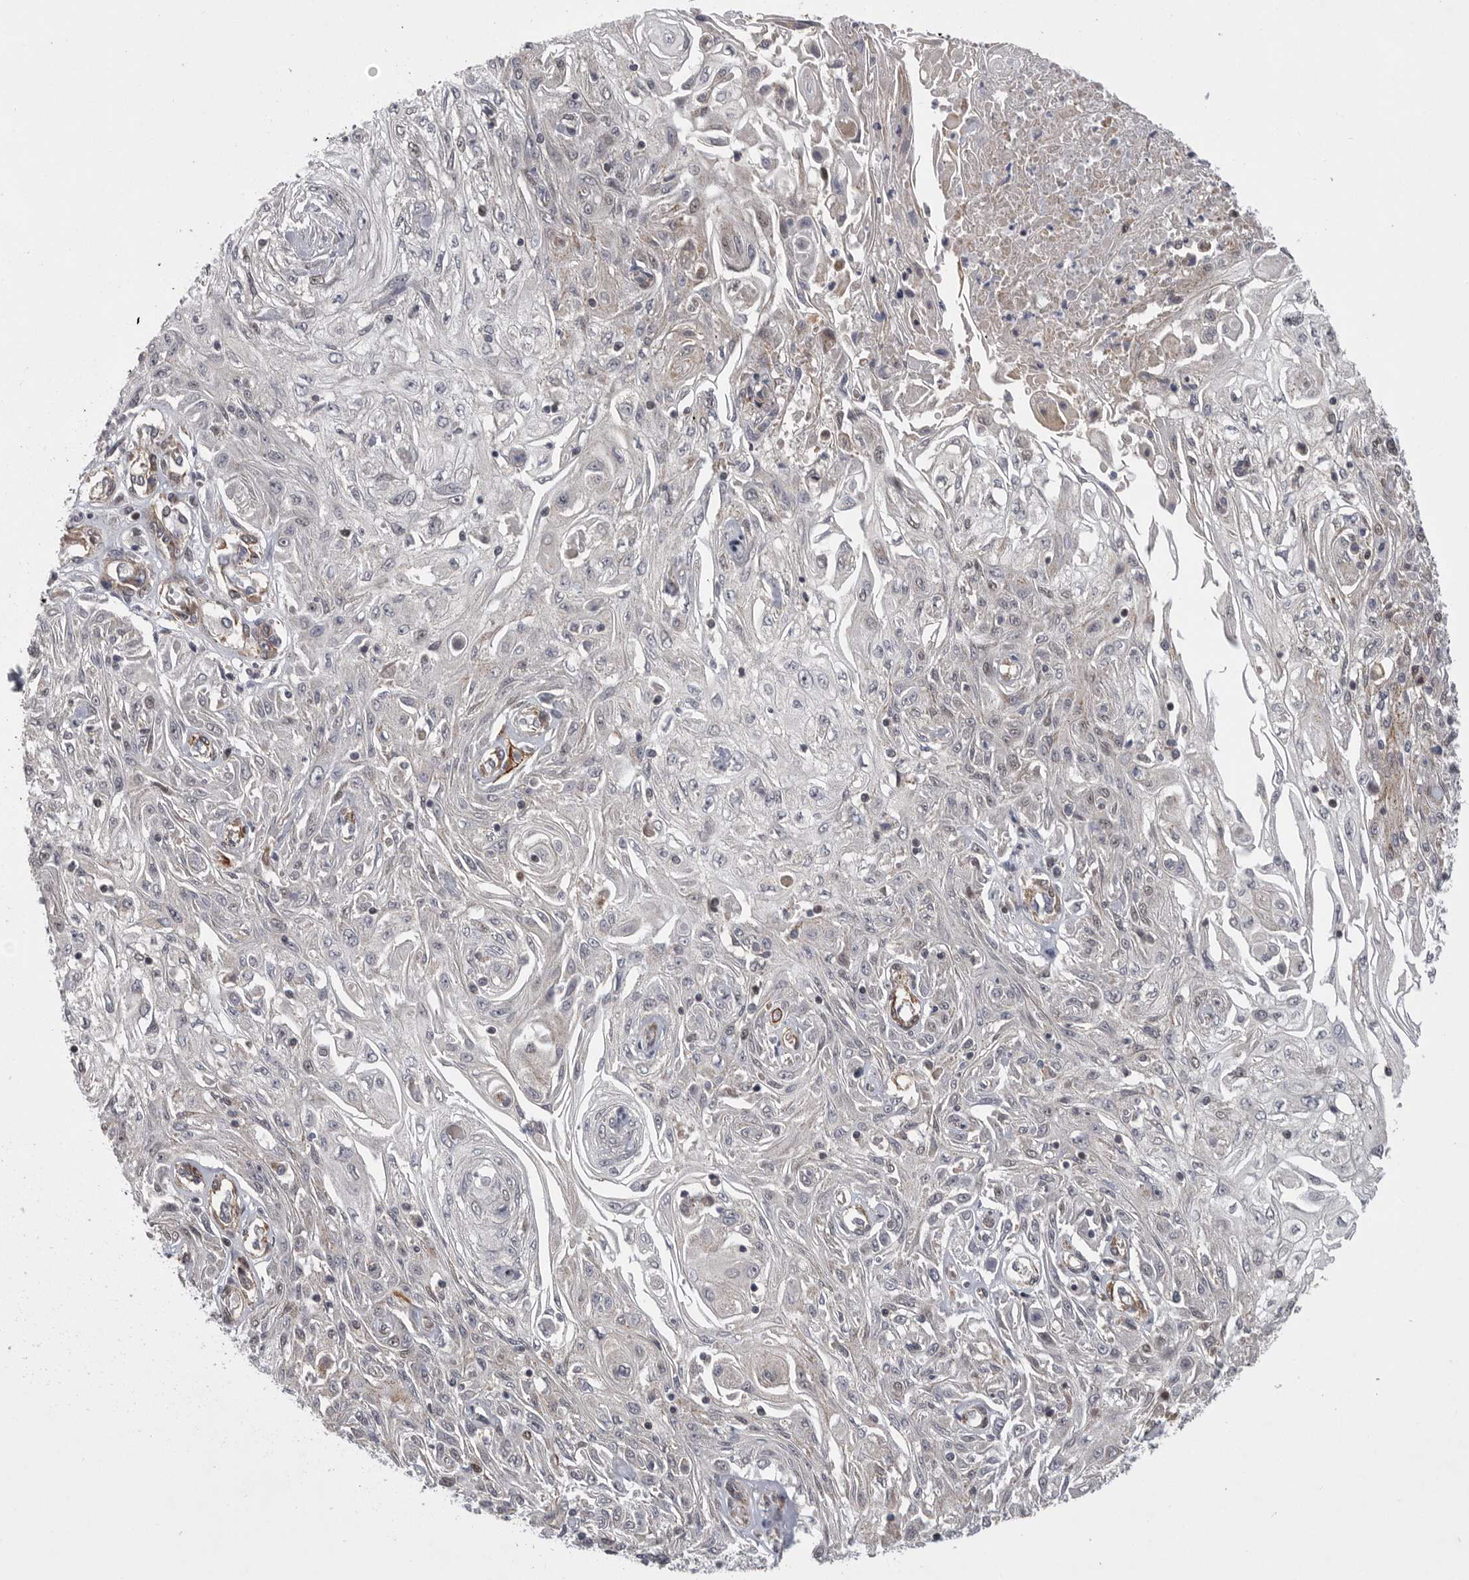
{"staining": {"intensity": "negative", "quantity": "none", "location": "none"}, "tissue": "skin cancer", "cell_type": "Tumor cells", "image_type": "cancer", "snomed": [{"axis": "morphology", "description": "Squamous cell carcinoma, NOS"}, {"axis": "morphology", "description": "Squamous cell carcinoma, metastatic, NOS"}, {"axis": "topography", "description": "Skin"}, {"axis": "topography", "description": "Lymph node"}], "caption": "There is no significant staining in tumor cells of metastatic squamous cell carcinoma (skin).", "gene": "TMPRSS11F", "patient": {"sex": "male", "age": 75}}